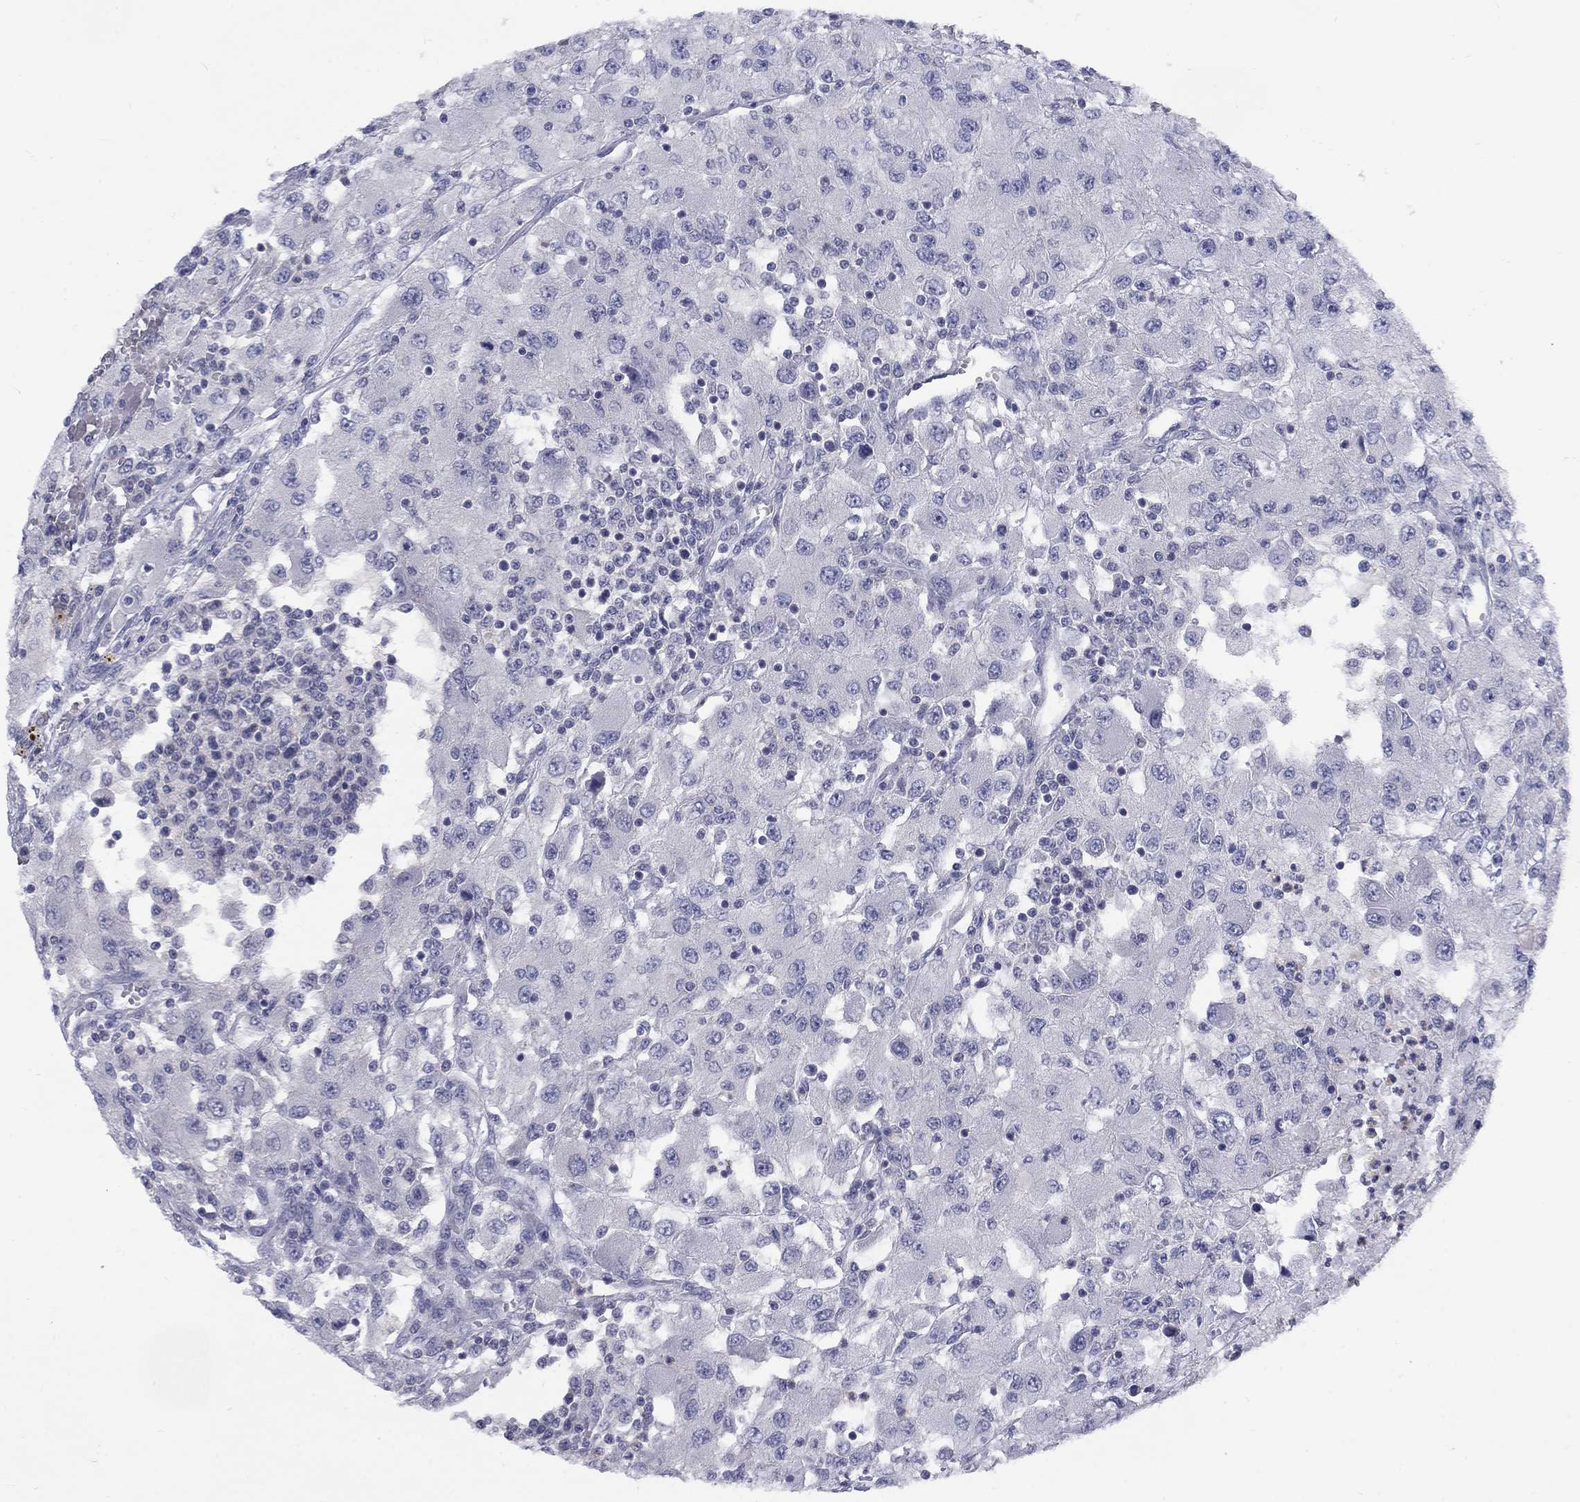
{"staining": {"intensity": "negative", "quantity": "none", "location": "none"}, "tissue": "renal cancer", "cell_type": "Tumor cells", "image_type": "cancer", "snomed": [{"axis": "morphology", "description": "Adenocarcinoma, NOS"}, {"axis": "topography", "description": "Kidney"}], "caption": "Immunohistochemical staining of human renal cancer (adenocarcinoma) displays no significant staining in tumor cells.", "gene": "CACNA1A", "patient": {"sex": "female", "age": 67}}